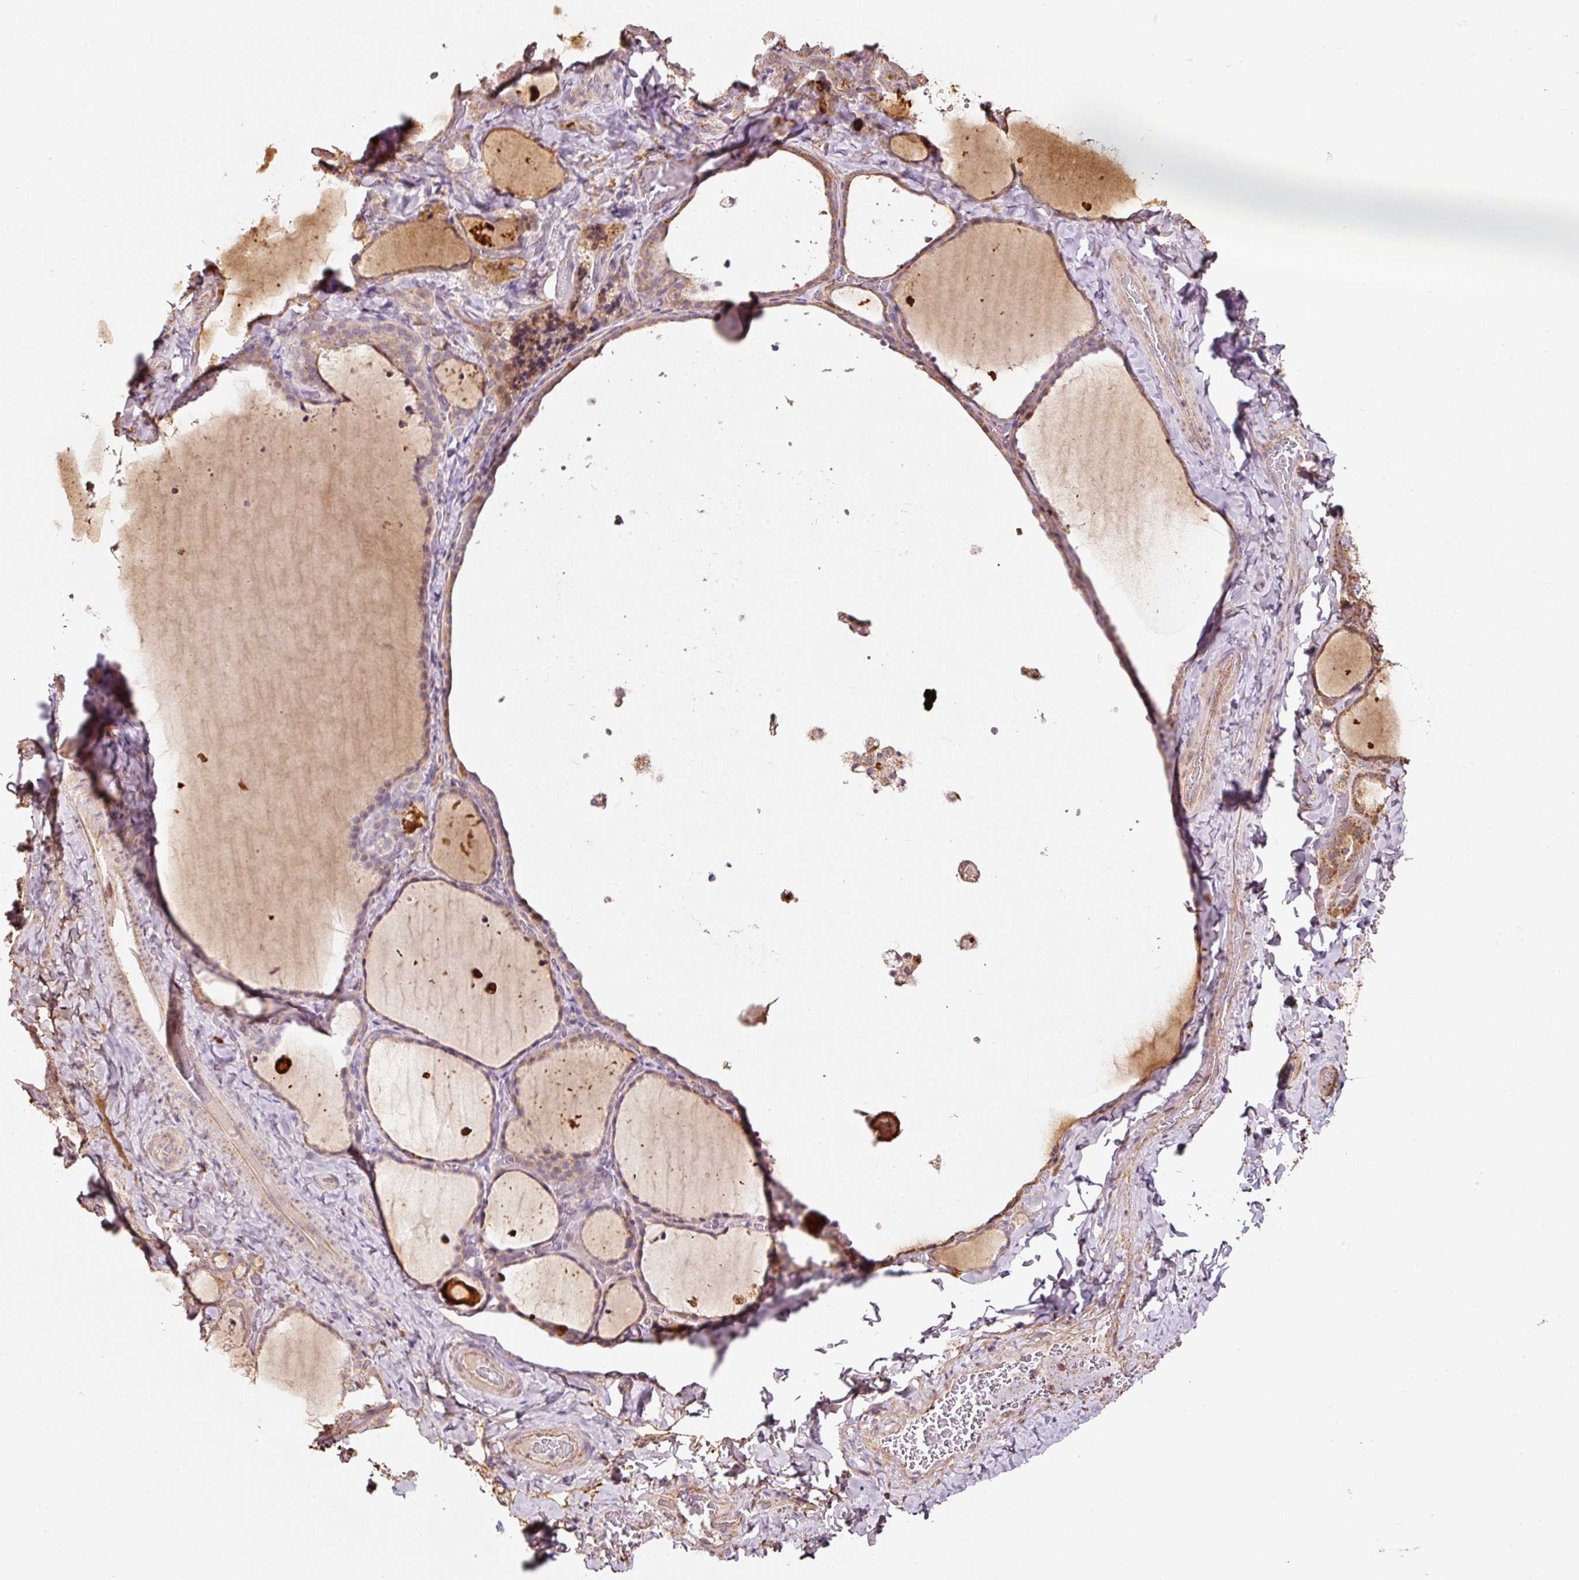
{"staining": {"intensity": "moderate", "quantity": "25%-75%", "location": "cytoplasmic/membranous"}, "tissue": "thyroid gland", "cell_type": "Glandular cells", "image_type": "normal", "snomed": [{"axis": "morphology", "description": "Normal tissue, NOS"}, {"axis": "topography", "description": "Thyroid gland"}], "caption": "Thyroid gland stained for a protein (brown) displays moderate cytoplasmic/membranous positive staining in approximately 25%-75% of glandular cells.", "gene": "ETF1", "patient": {"sex": "female", "age": 22}}